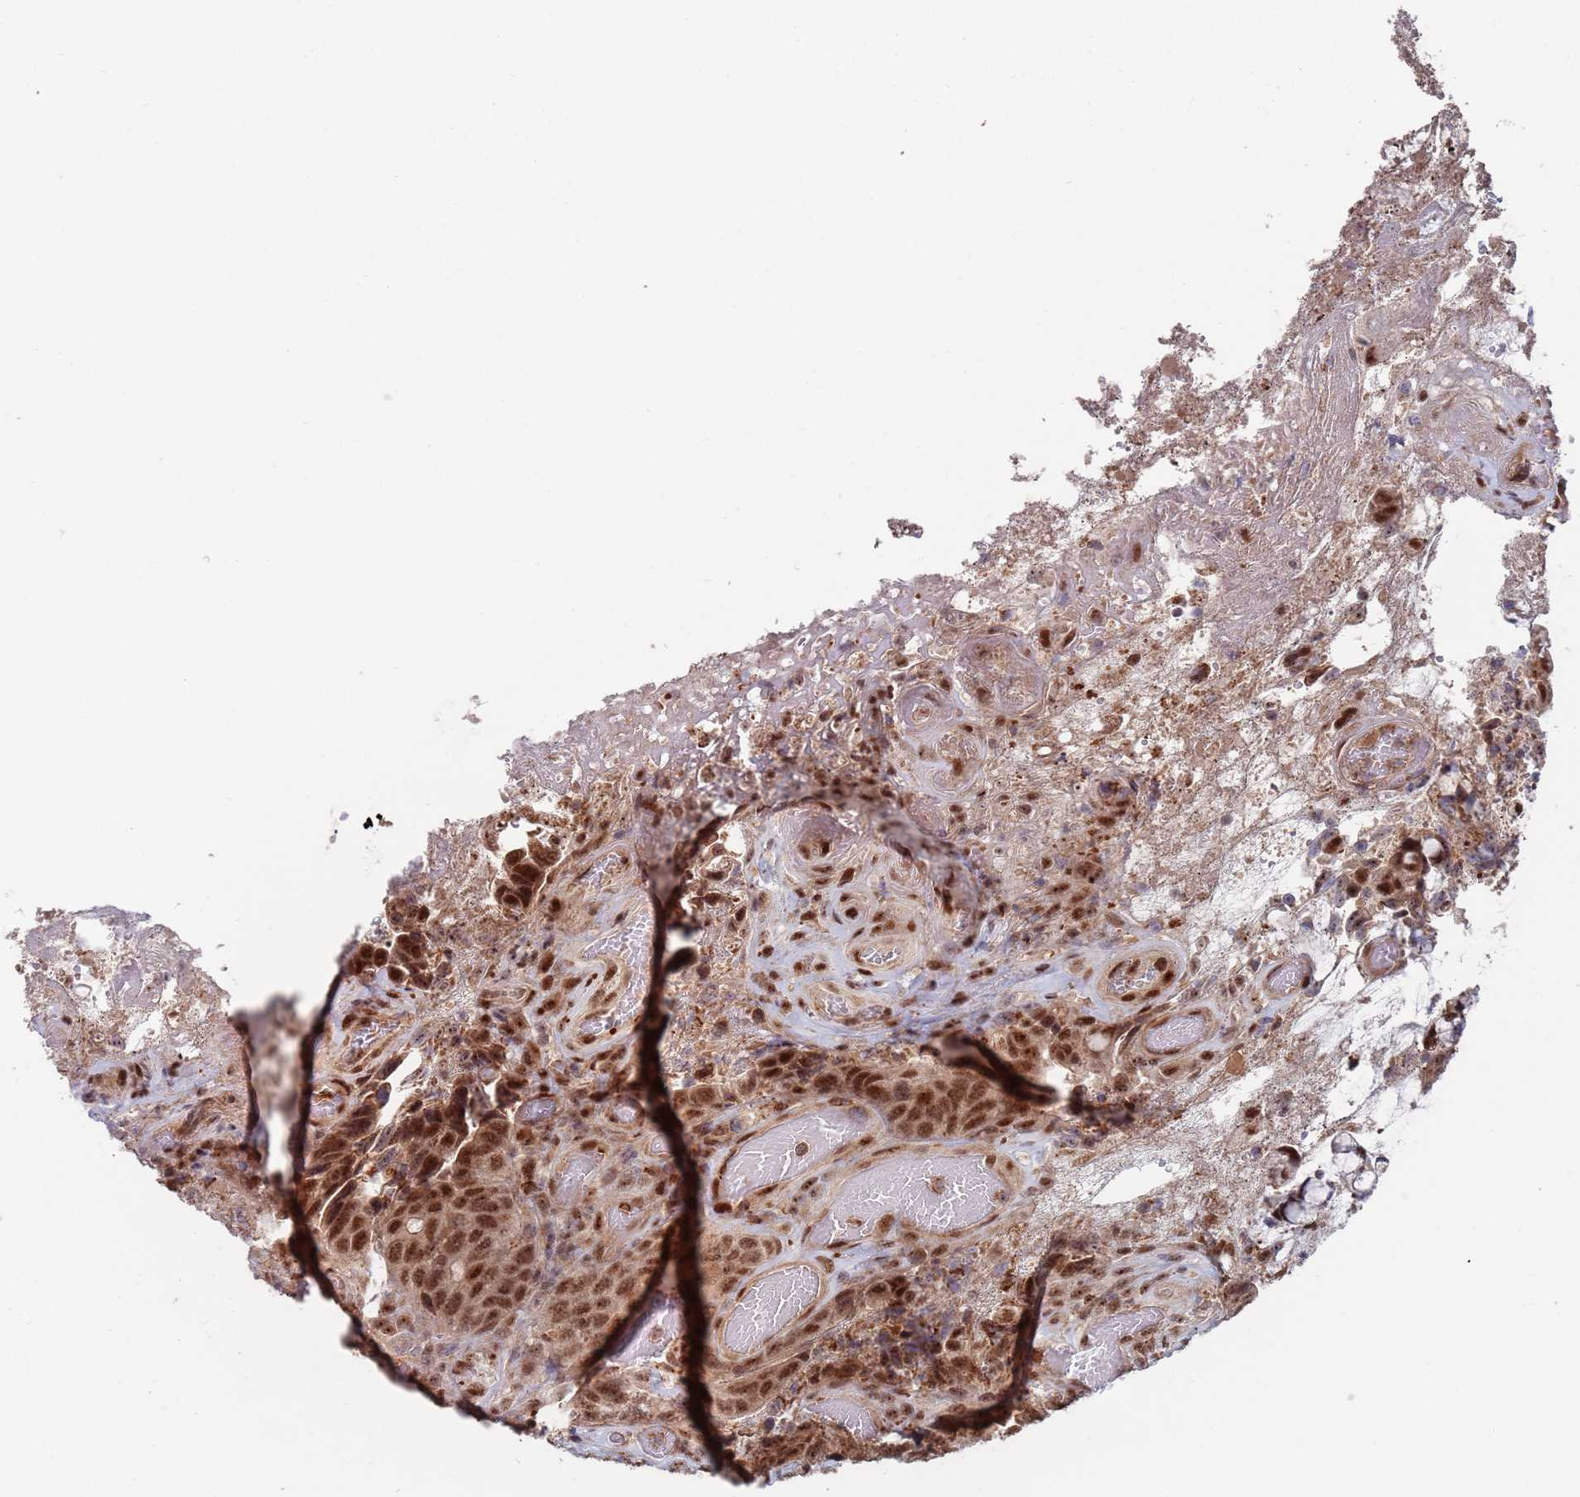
{"staining": {"intensity": "moderate", "quantity": ">75%", "location": "nuclear"}, "tissue": "colorectal cancer", "cell_type": "Tumor cells", "image_type": "cancer", "snomed": [{"axis": "morphology", "description": "Adenocarcinoma, NOS"}, {"axis": "topography", "description": "Colon"}], "caption": "Moderate nuclear protein staining is present in about >75% of tumor cells in adenocarcinoma (colorectal).", "gene": "RPP25", "patient": {"sex": "female", "age": 82}}